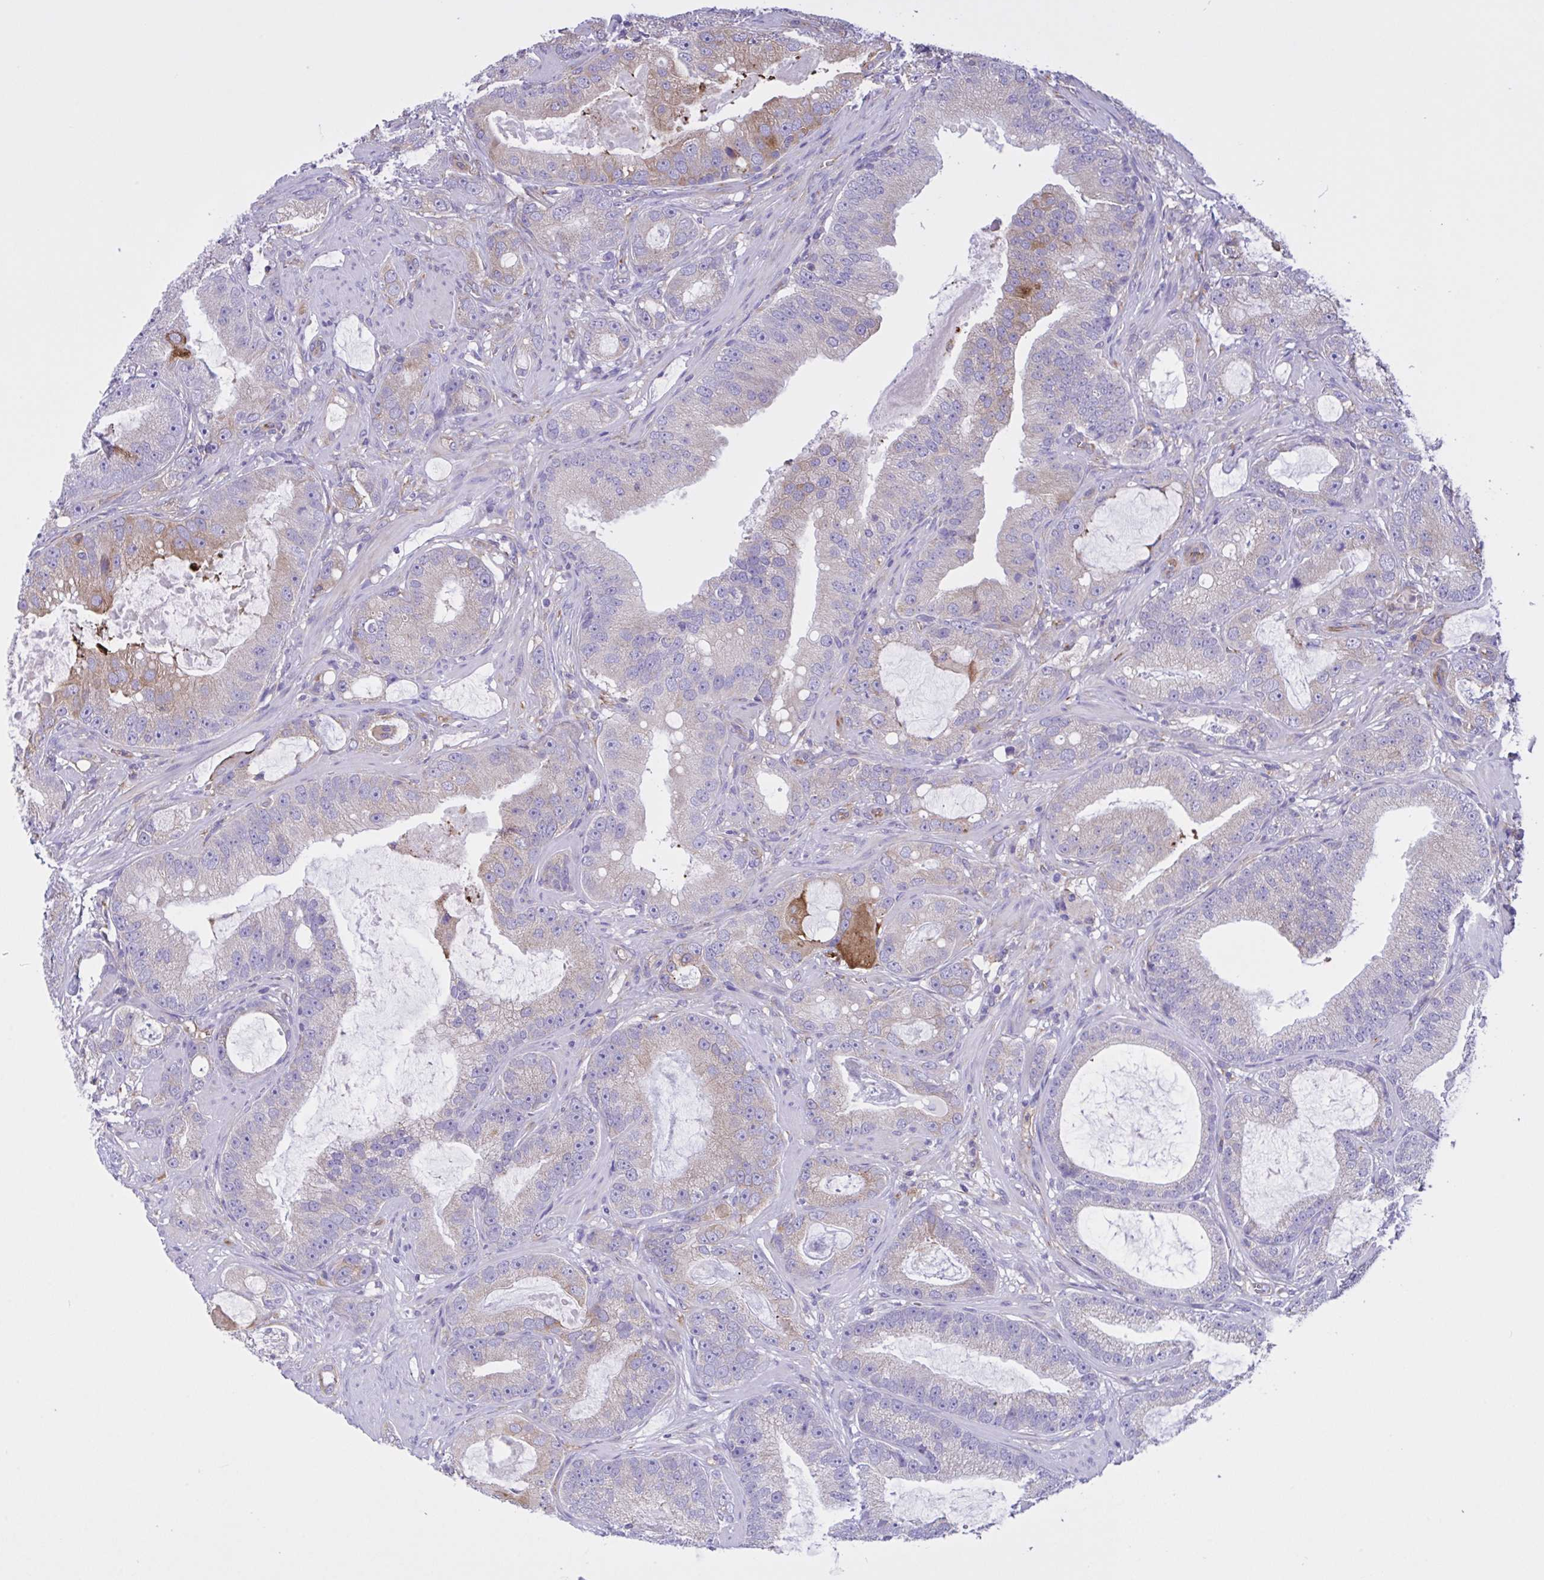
{"staining": {"intensity": "moderate", "quantity": "<25%", "location": "cytoplasmic/membranous"}, "tissue": "prostate cancer", "cell_type": "Tumor cells", "image_type": "cancer", "snomed": [{"axis": "morphology", "description": "Adenocarcinoma, High grade"}, {"axis": "topography", "description": "Prostate"}], "caption": "Protein analysis of prostate cancer (high-grade adenocarcinoma) tissue shows moderate cytoplasmic/membranous positivity in about <25% of tumor cells.", "gene": "OR51M1", "patient": {"sex": "male", "age": 65}}